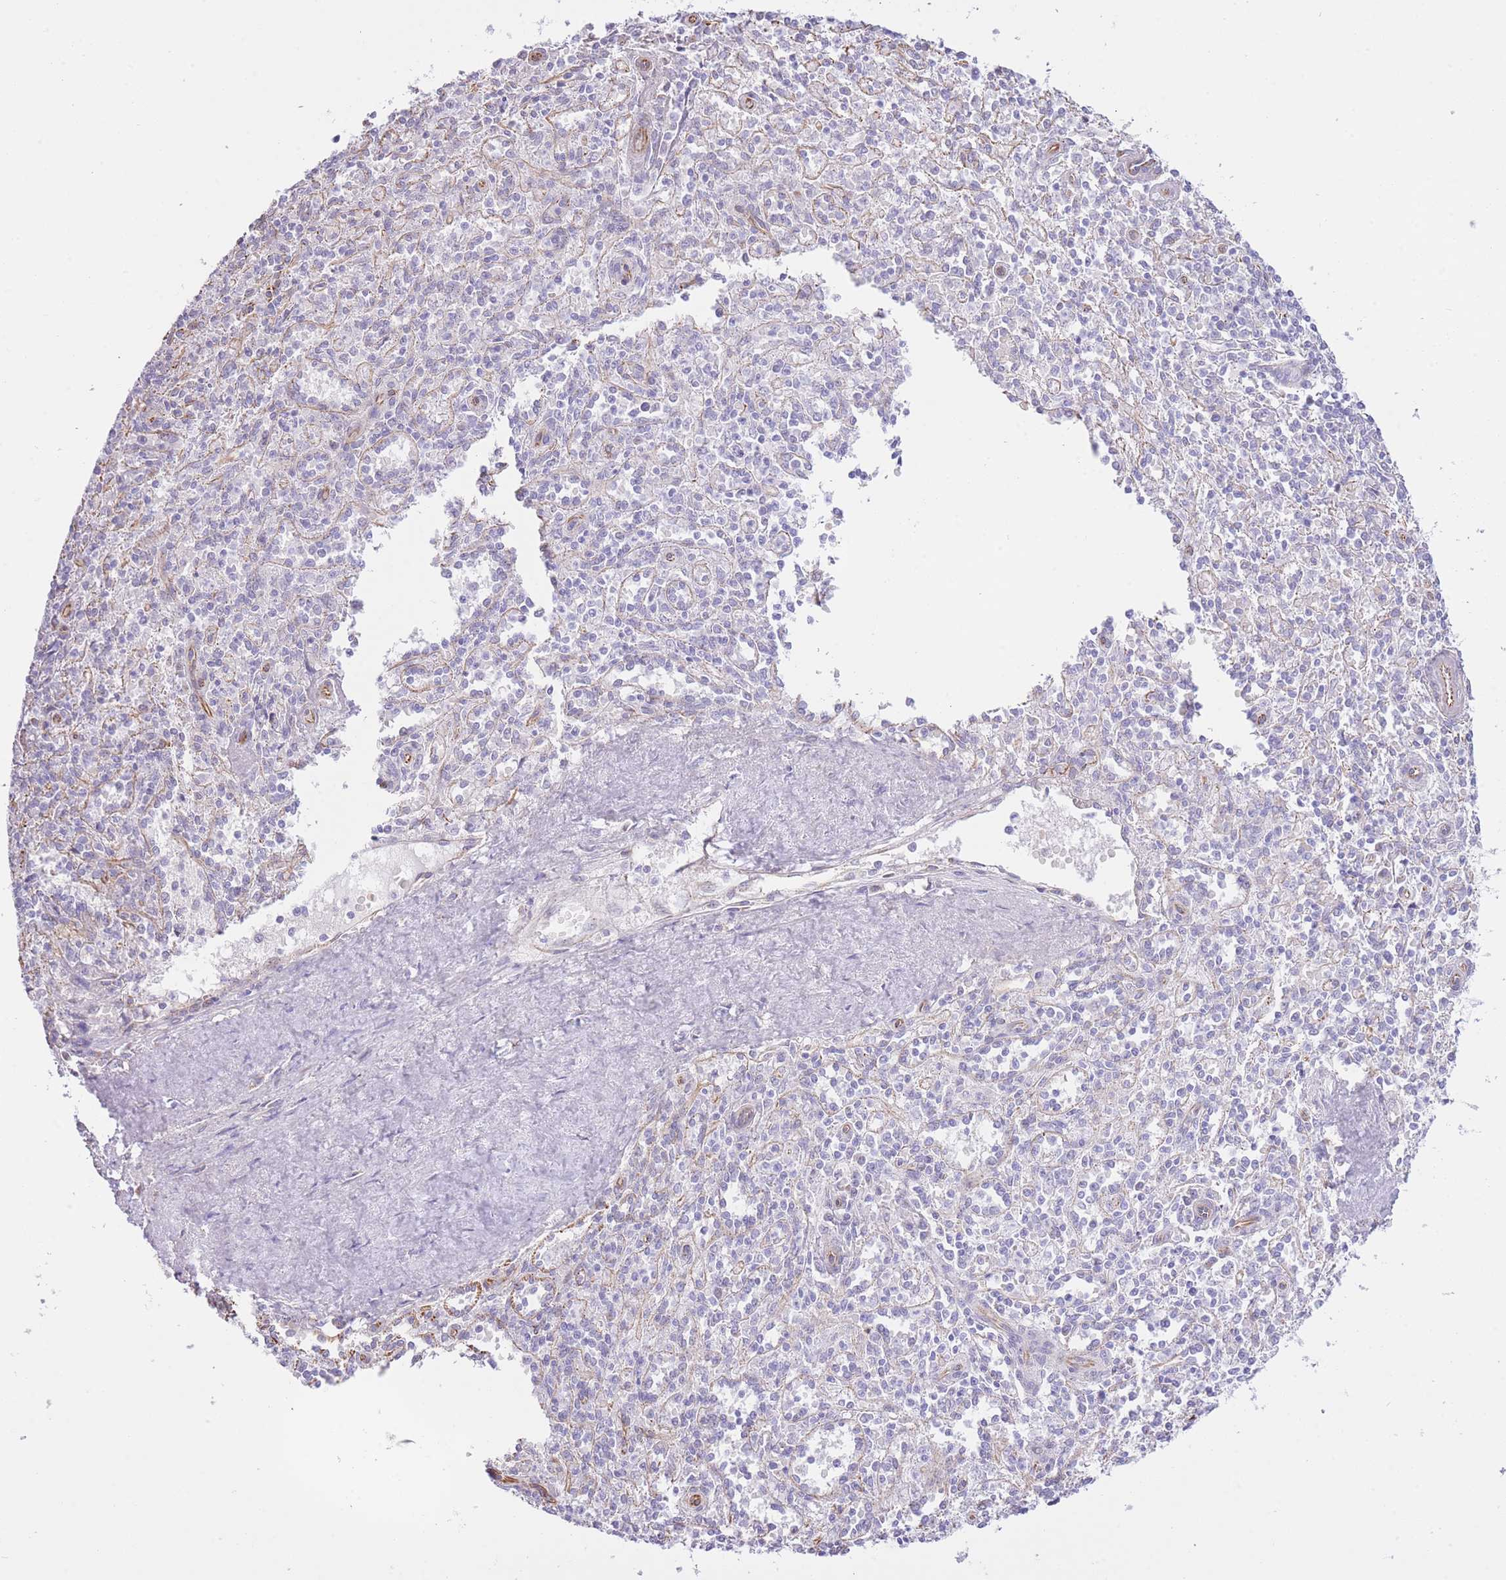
{"staining": {"intensity": "negative", "quantity": "none", "location": "none"}, "tissue": "spleen", "cell_type": "Cells in red pulp", "image_type": "normal", "snomed": [{"axis": "morphology", "description": "Normal tissue, NOS"}, {"axis": "topography", "description": "Spleen"}], "caption": "Cells in red pulp are negative for protein expression in normal human spleen. (DAB immunohistochemistry (IHC) visualized using brightfield microscopy, high magnification).", "gene": "PSG11", "patient": {"sex": "female", "age": 70}}